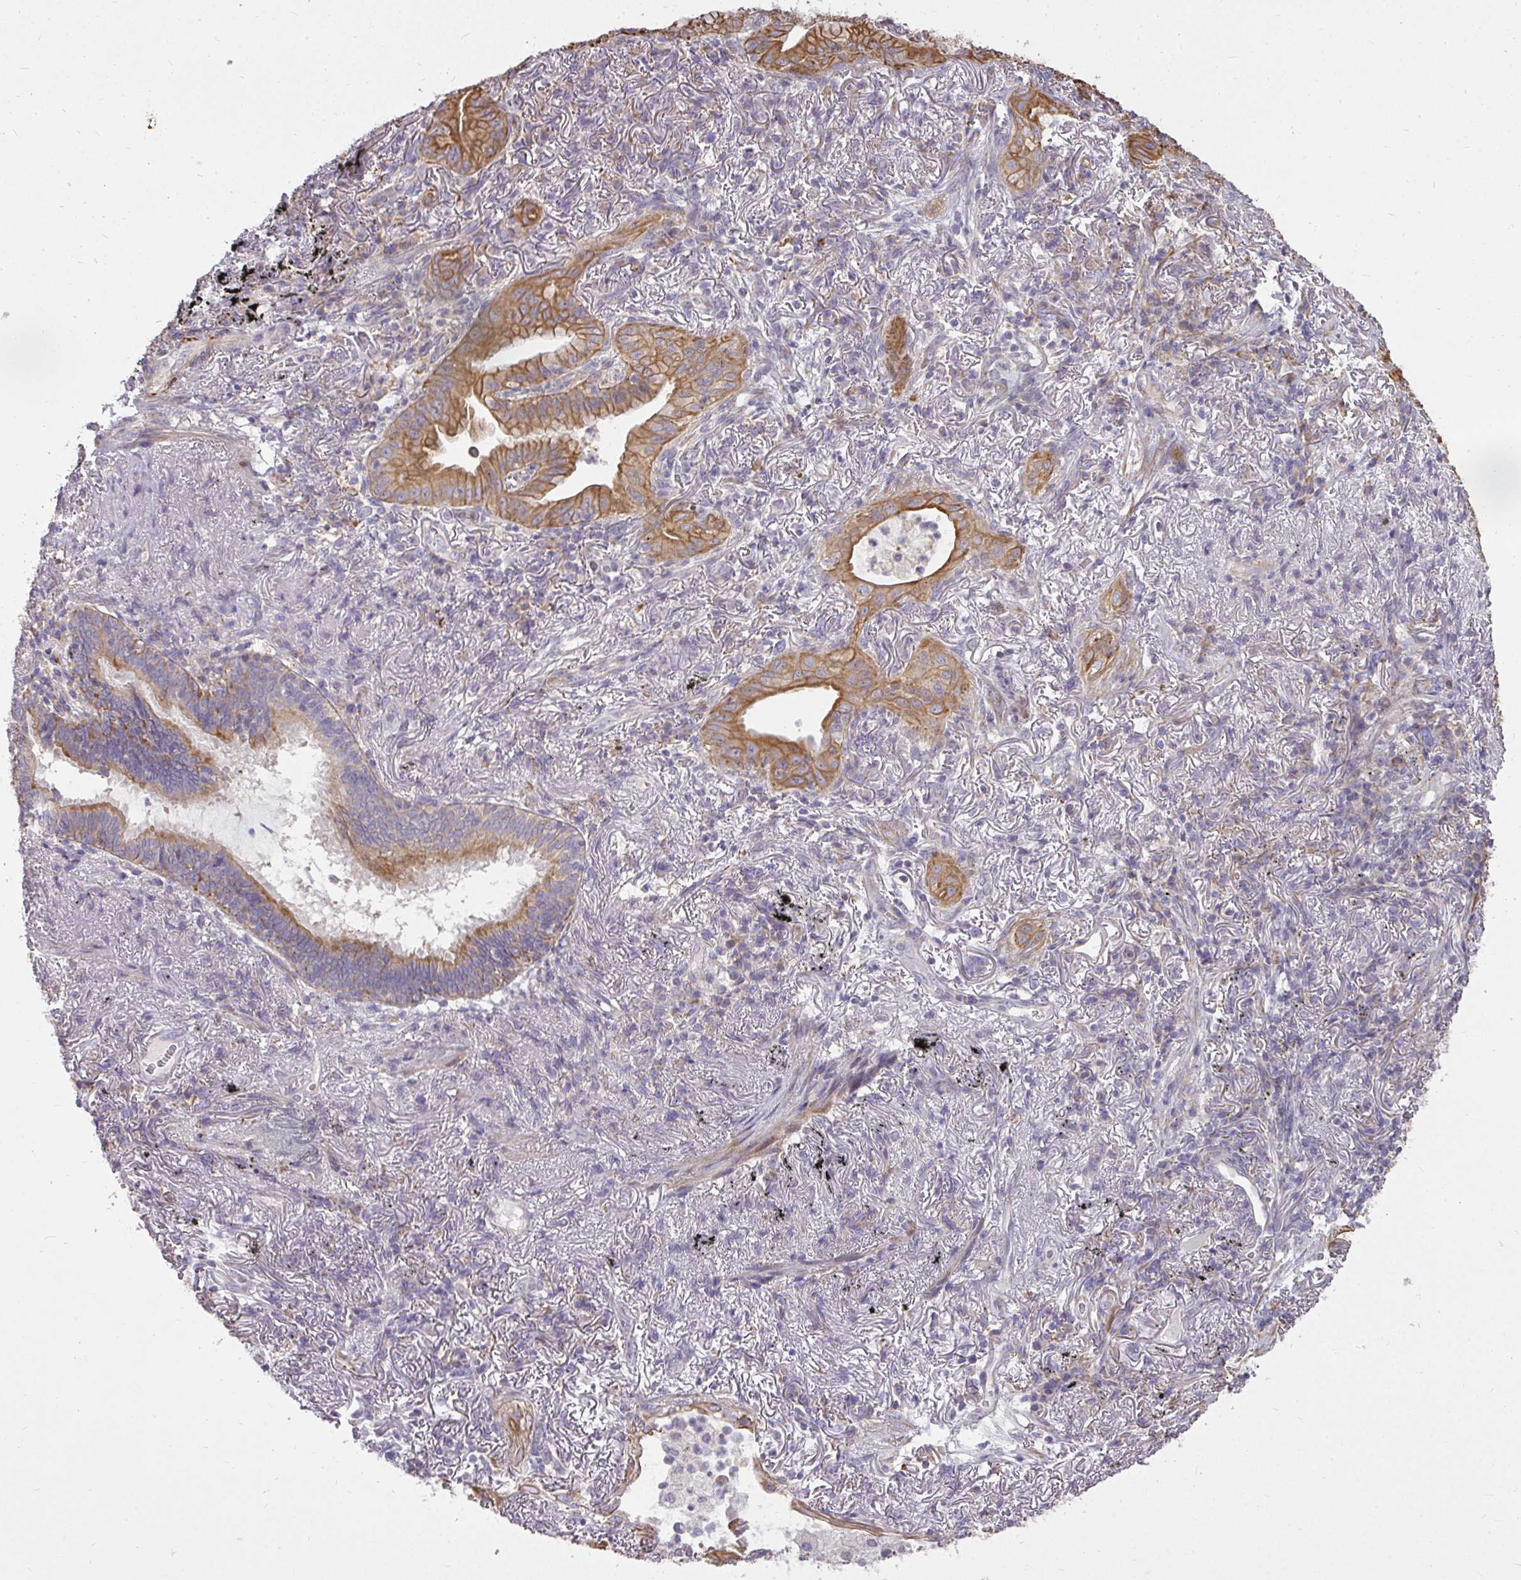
{"staining": {"intensity": "moderate", "quantity": ">75%", "location": "cytoplasmic/membranous"}, "tissue": "lung cancer", "cell_type": "Tumor cells", "image_type": "cancer", "snomed": [{"axis": "morphology", "description": "Adenocarcinoma, NOS"}, {"axis": "topography", "description": "Lung"}], "caption": "Lung cancer (adenocarcinoma) stained with immunohistochemistry (IHC) displays moderate cytoplasmic/membranous expression in approximately >75% of tumor cells.", "gene": "STRIP1", "patient": {"sex": "male", "age": 77}}